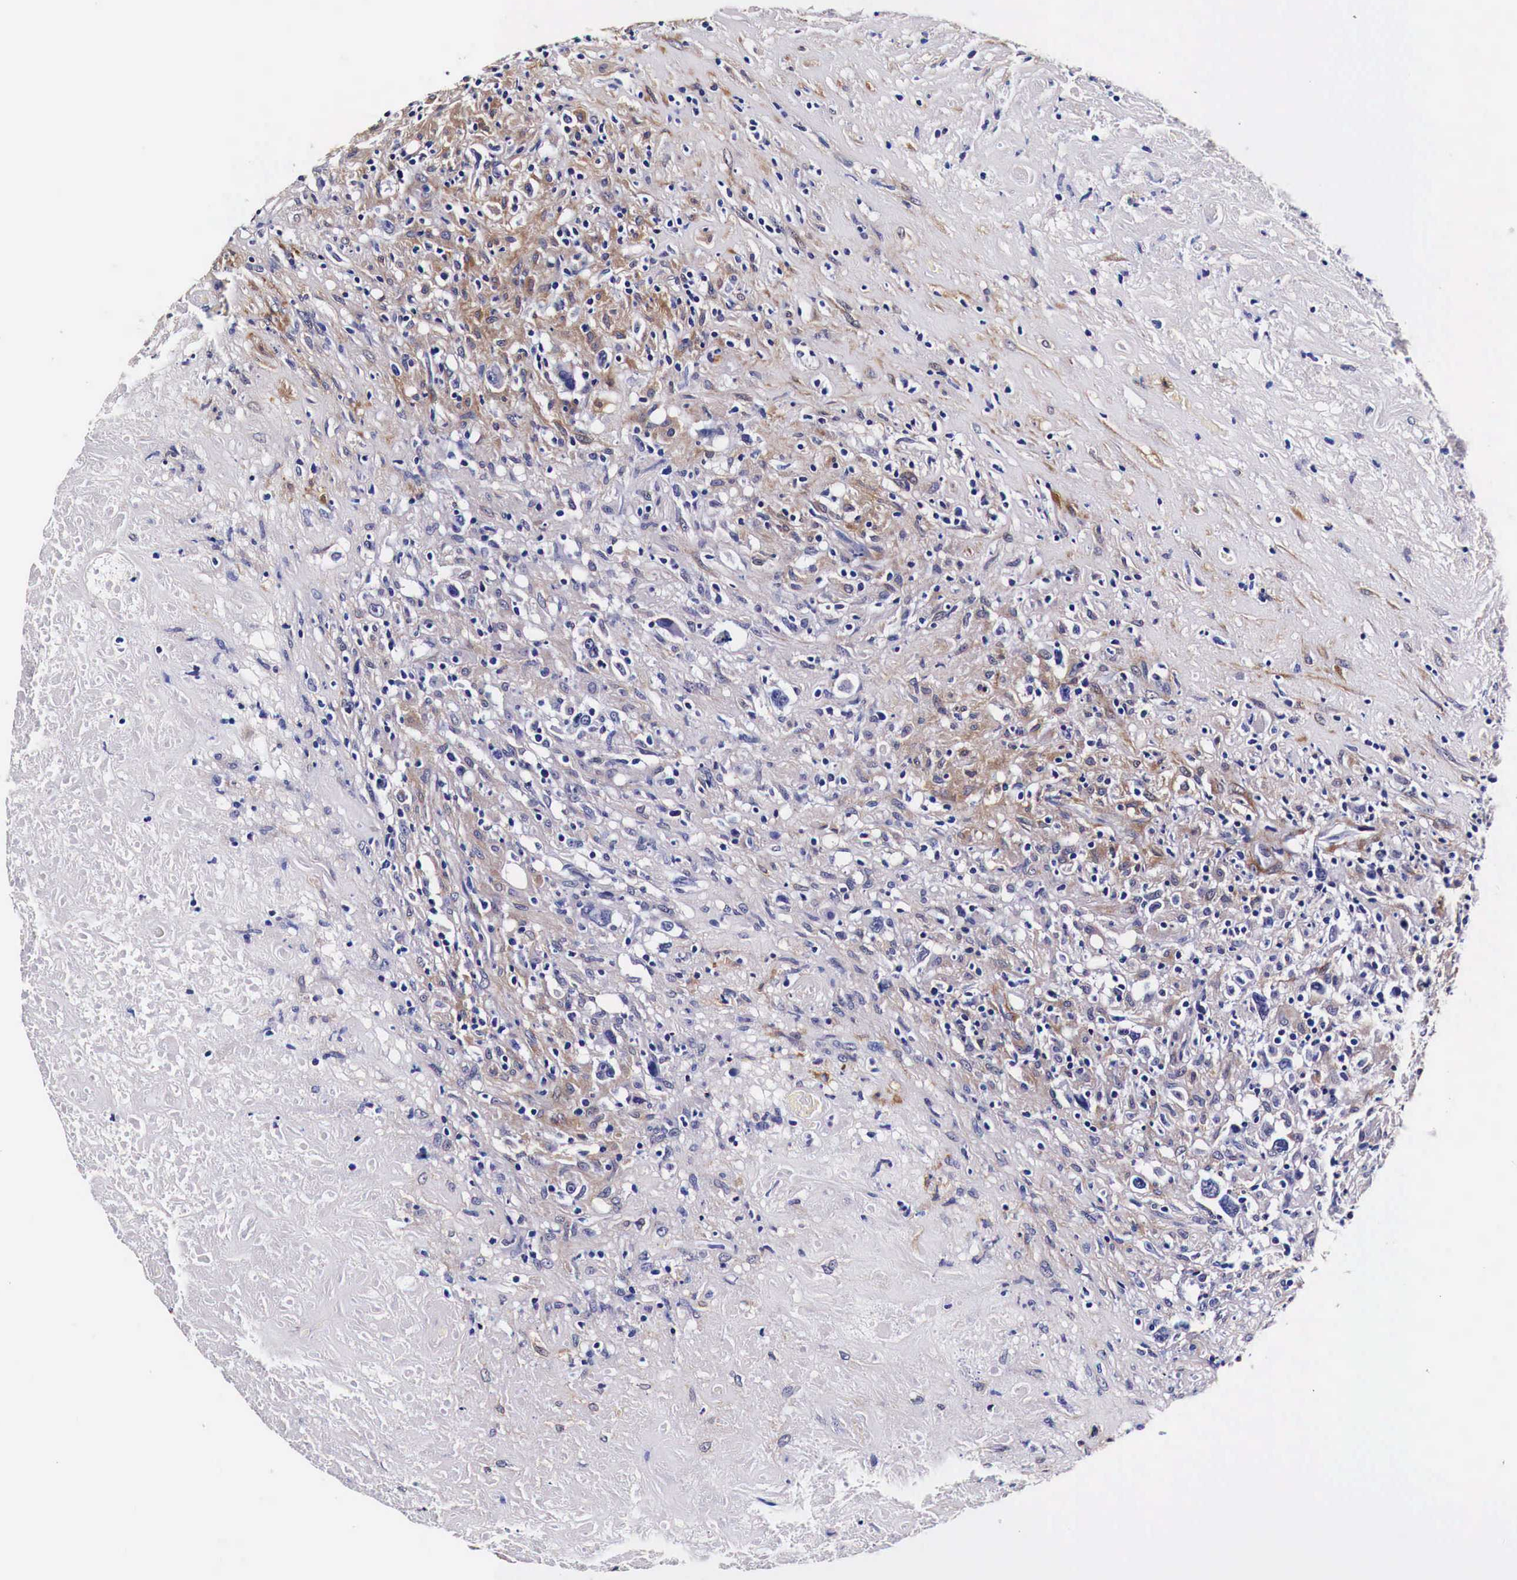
{"staining": {"intensity": "weak", "quantity": "25%-75%", "location": "cytoplasmic/membranous"}, "tissue": "lymphoma", "cell_type": "Tumor cells", "image_type": "cancer", "snomed": [{"axis": "morphology", "description": "Hodgkin's disease, NOS"}, {"axis": "topography", "description": "Lymph node"}], "caption": "Protein analysis of Hodgkin's disease tissue exhibits weak cytoplasmic/membranous positivity in about 25%-75% of tumor cells.", "gene": "HSPB1", "patient": {"sex": "male", "age": 46}}